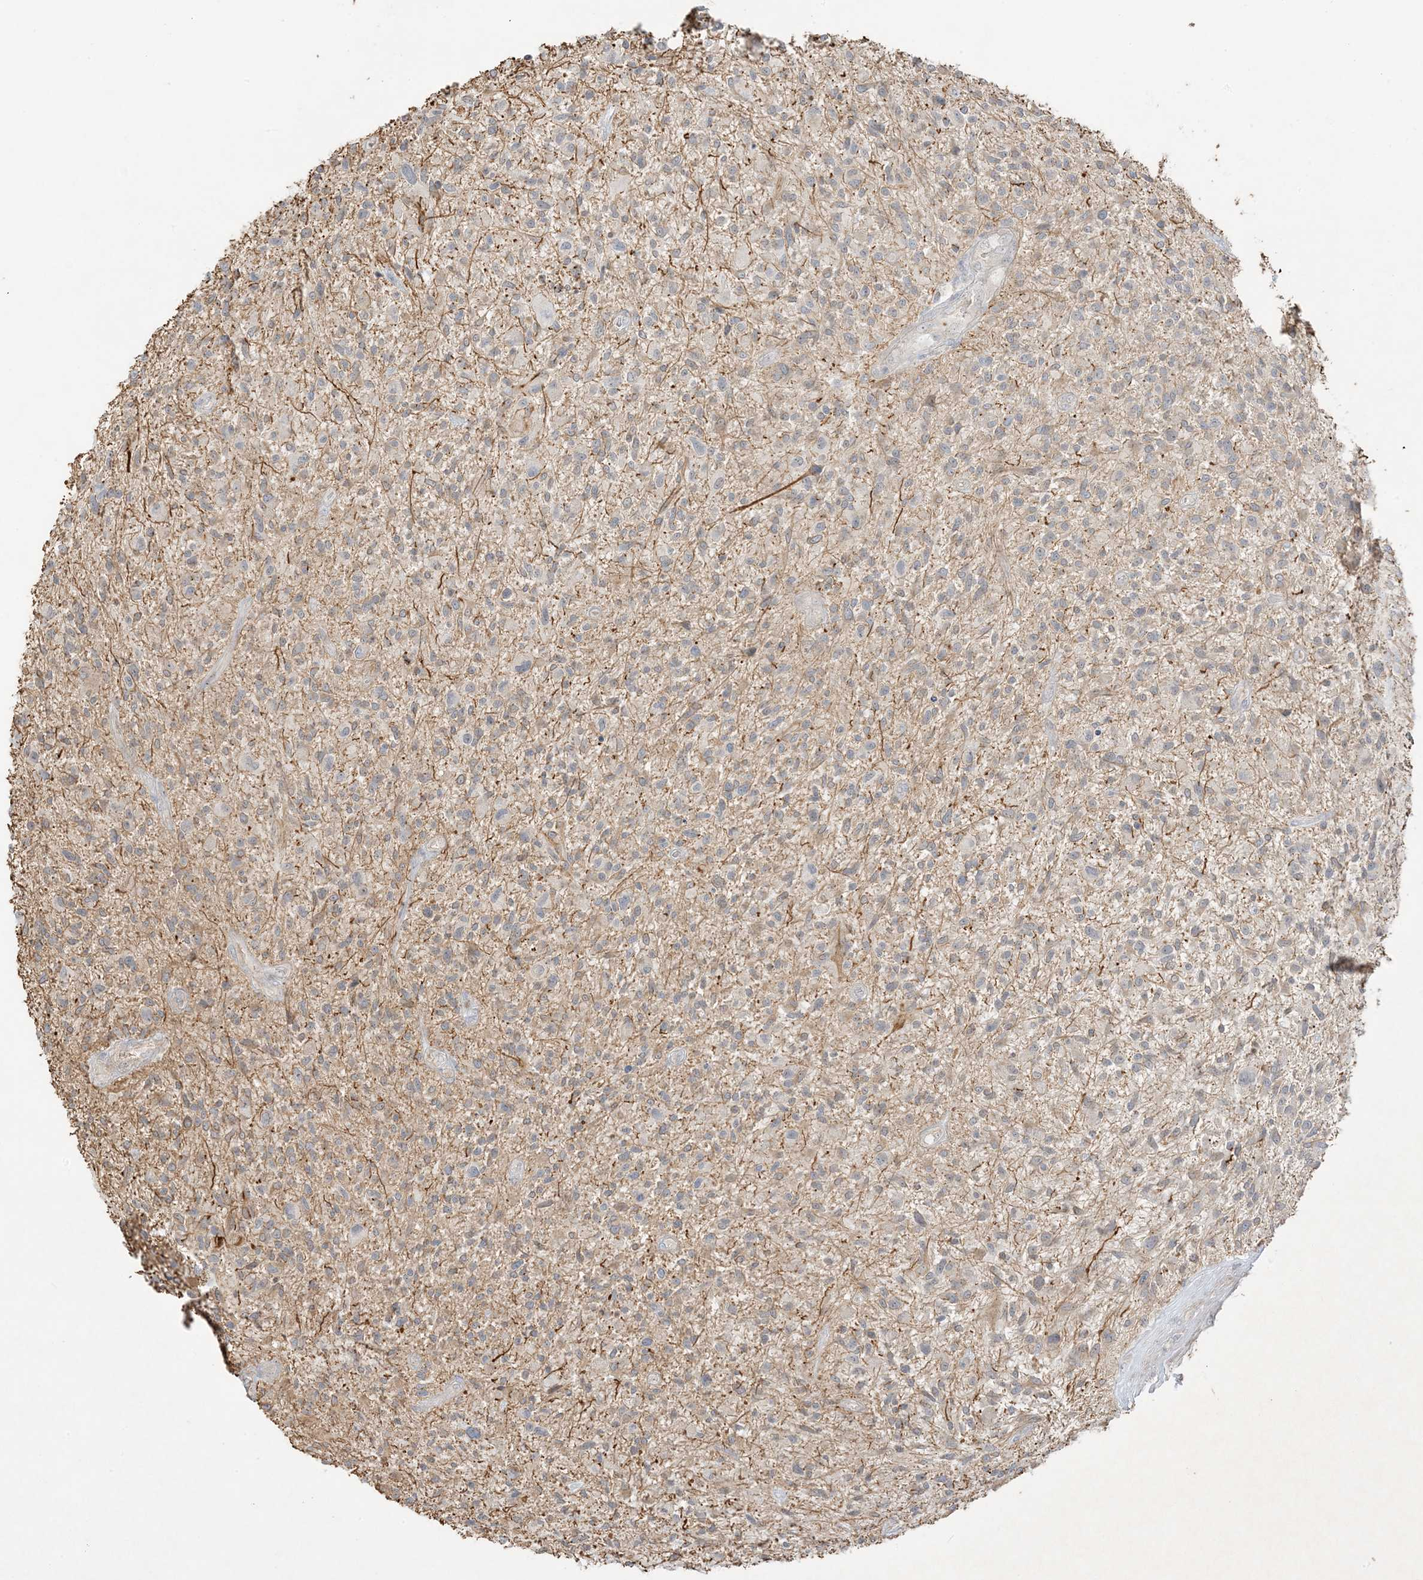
{"staining": {"intensity": "weak", "quantity": "<25%", "location": "cytoplasmic/membranous"}, "tissue": "glioma", "cell_type": "Tumor cells", "image_type": "cancer", "snomed": [{"axis": "morphology", "description": "Glioma, malignant, High grade"}, {"axis": "topography", "description": "Brain"}], "caption": "Tumor cells are negative for brown protein staining in glioma.", "gene": "ETAA1", "patient": {"sex": "male", "age": 47}}